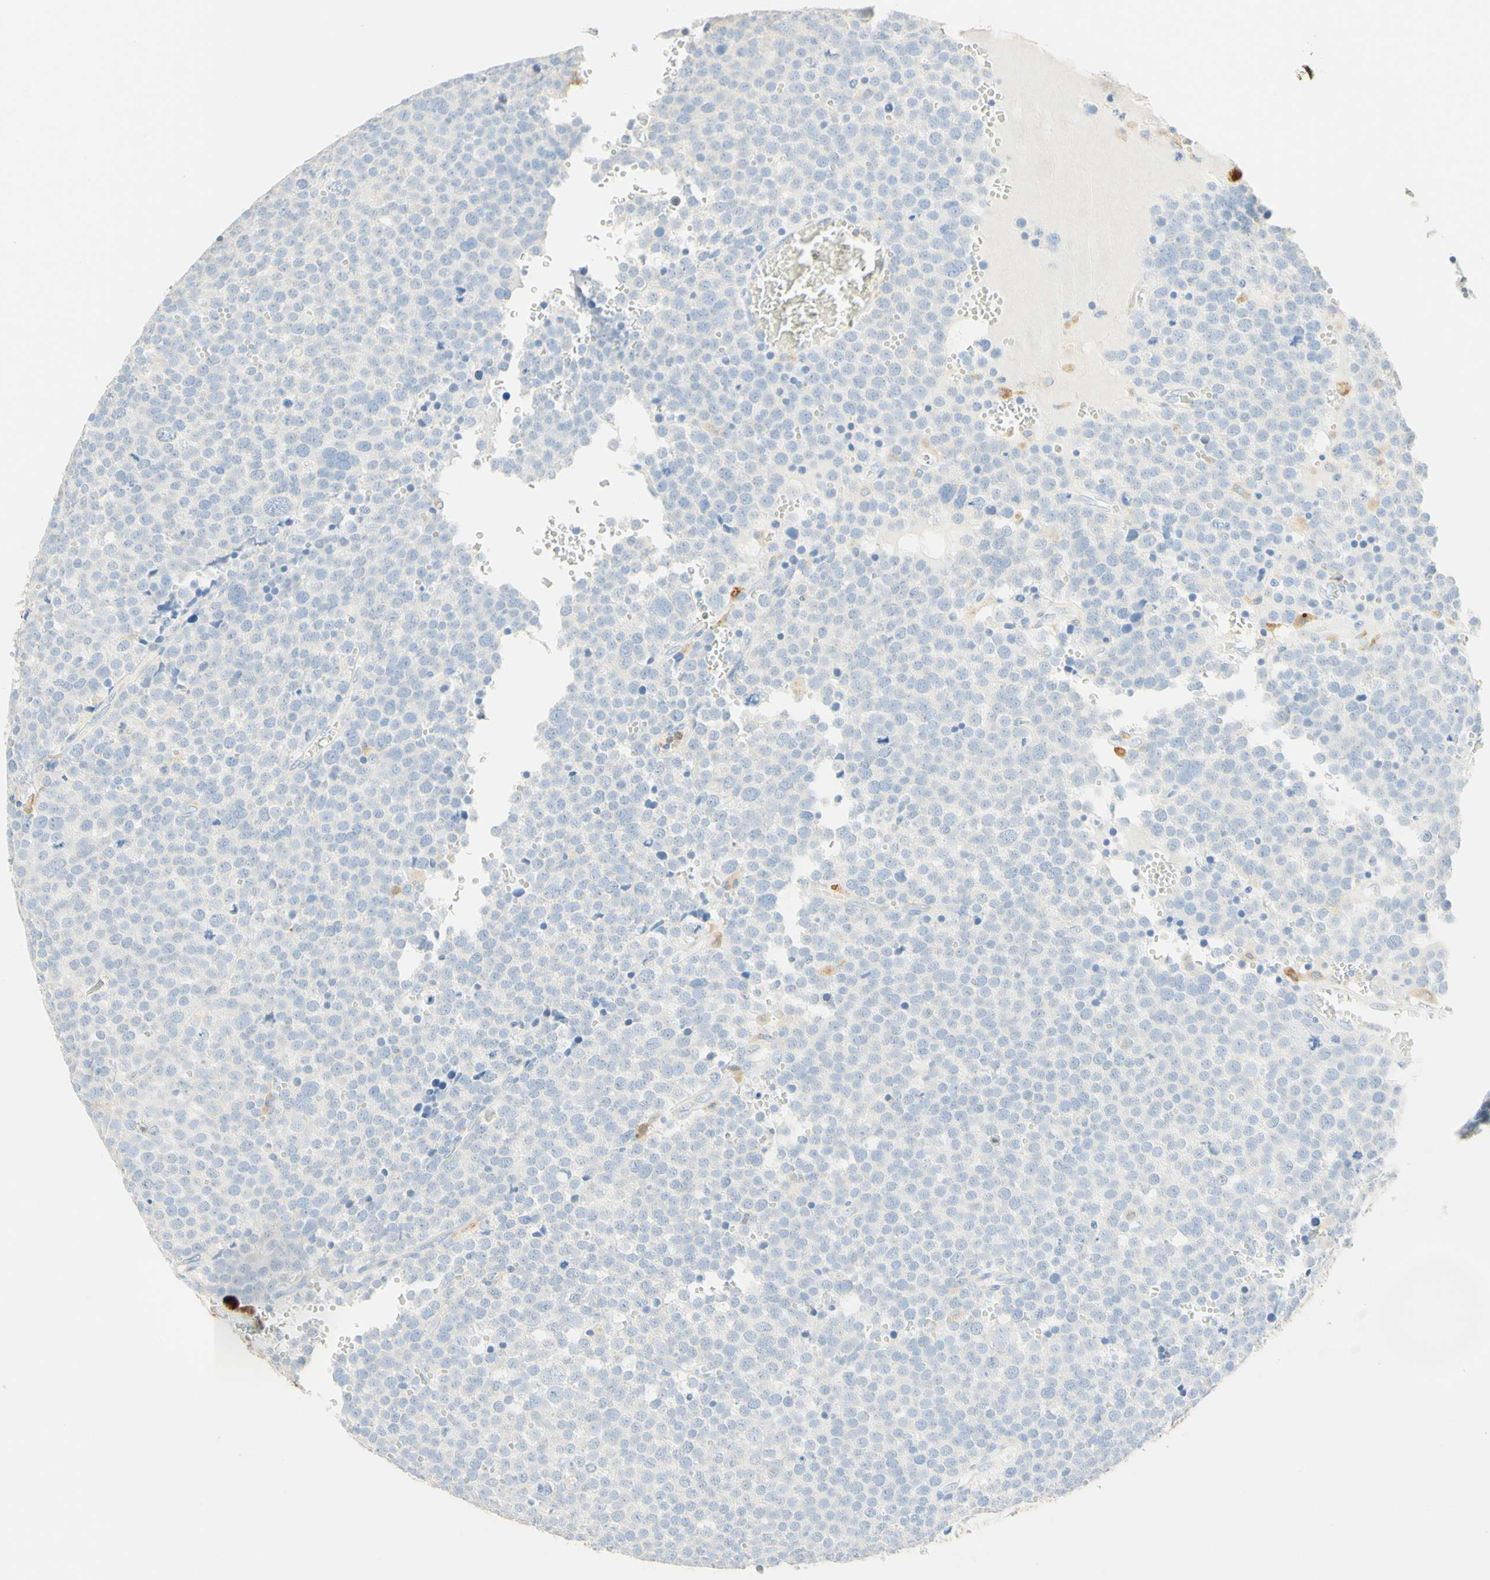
{"staining": {"intensity": "negative", "quantity": "none", "location": "none"}, "tissue": "testis cancer", "cell_type": "Tumor cells", "image_type": "cancer", "snomed": [{"axis": "morphology", "description": "Seminoma, NOS"}, {"axis": "topography", "description": "Testis"}], "caption": "Tumor cells are negative for protein expression in human testis seminoma. Nuclei are stained in blue.", "gene": "CD63", "patient": {"sex": "male", "age": 71}}